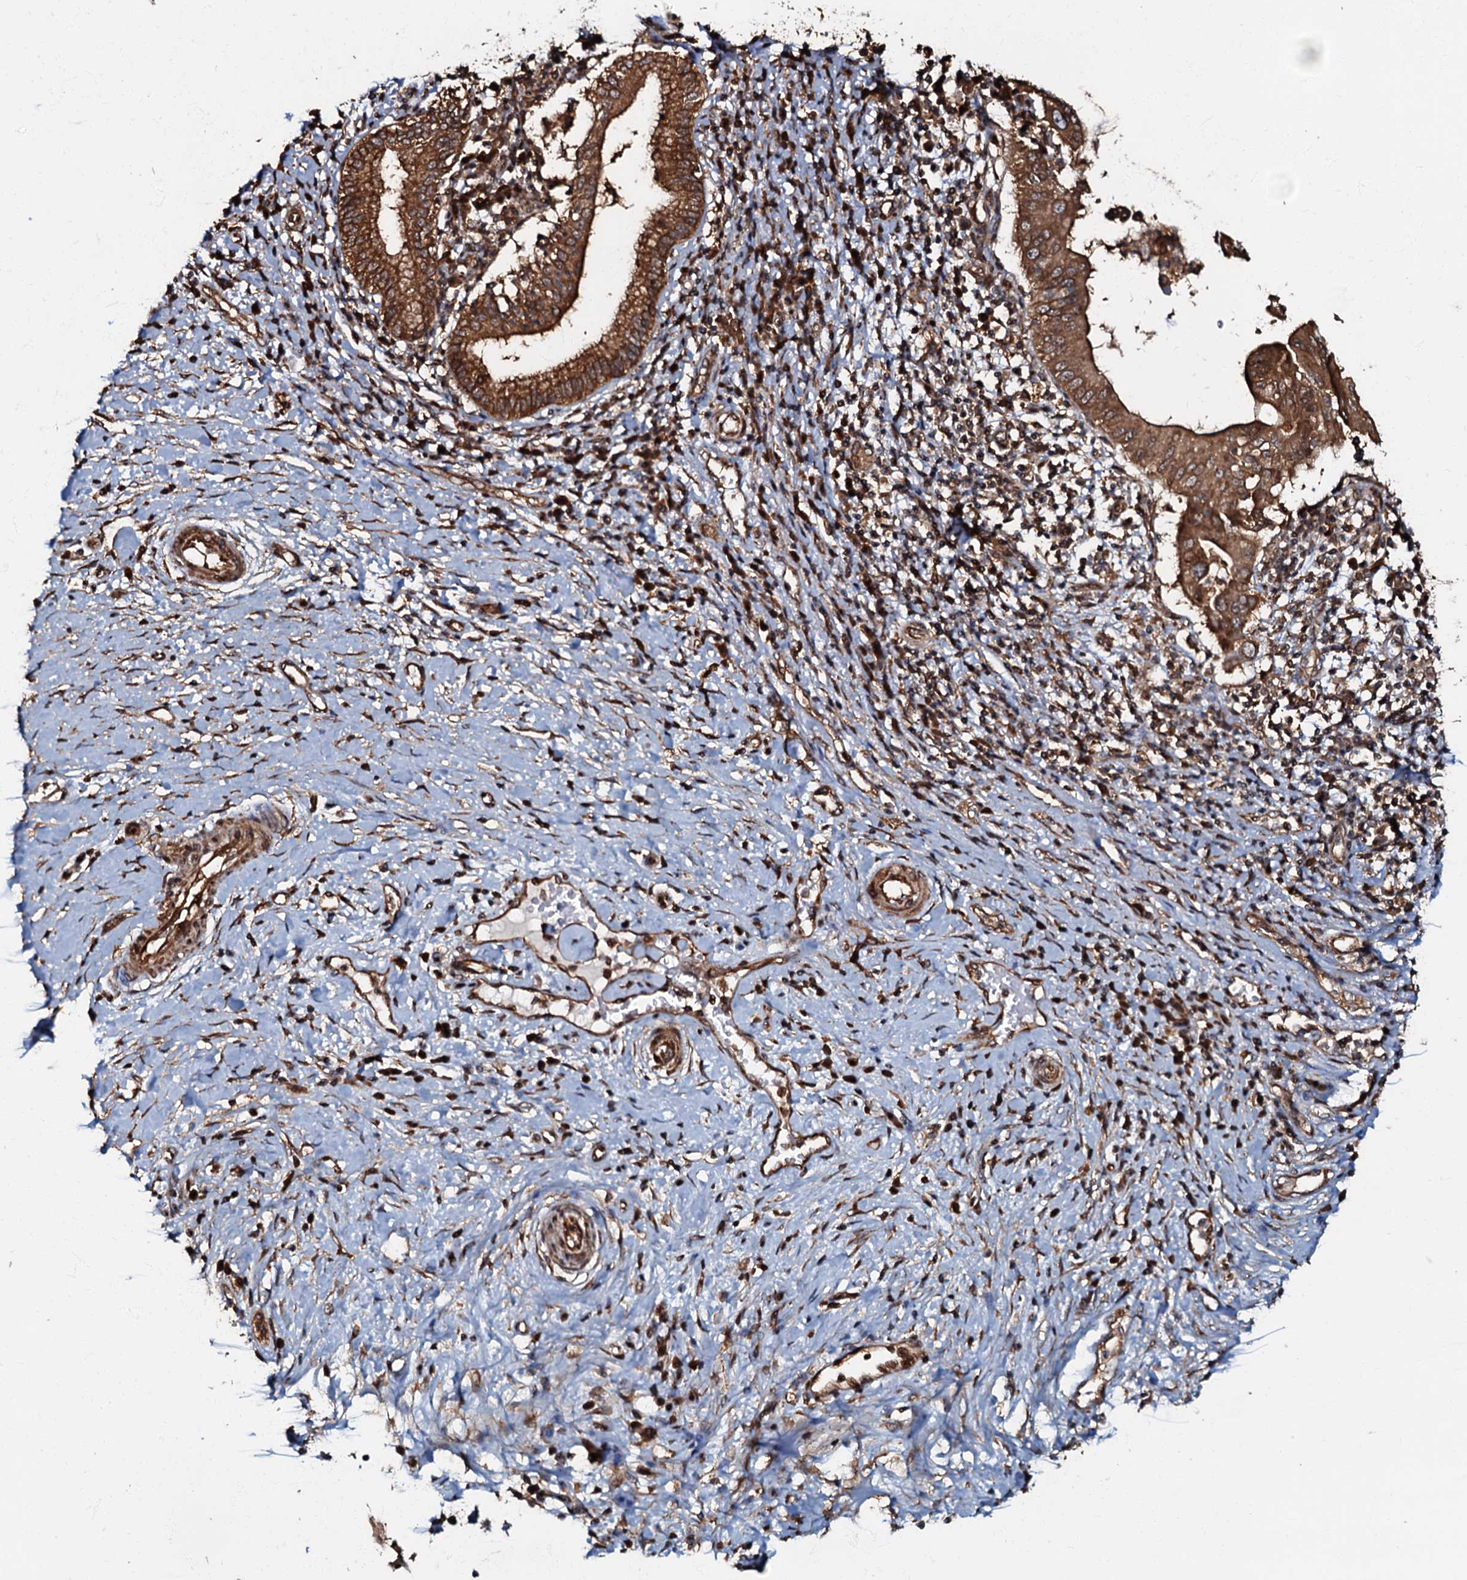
{"staining": {"intensity": "strong", "quantity": ">75%", "location": "cytoplasmic/membranous"}, "tissue": "pancreatic cancer", "cell_type": "Tumor cells", "image_type": "cancer", "snomed": [{"axis": "morphology", "description": "Adenocarcinoma, NOS"}, {"axis": "topography", "description": "Pancreas"}], "caption": "IHC of pancreatic cancer (adenocarcinoma) exhibits high levels of strong cytoplasmic/membranous expression in approximately >75% of tumor cells.", "gene": "OSBP", "patient": {"sex": "male", "age": 68}}